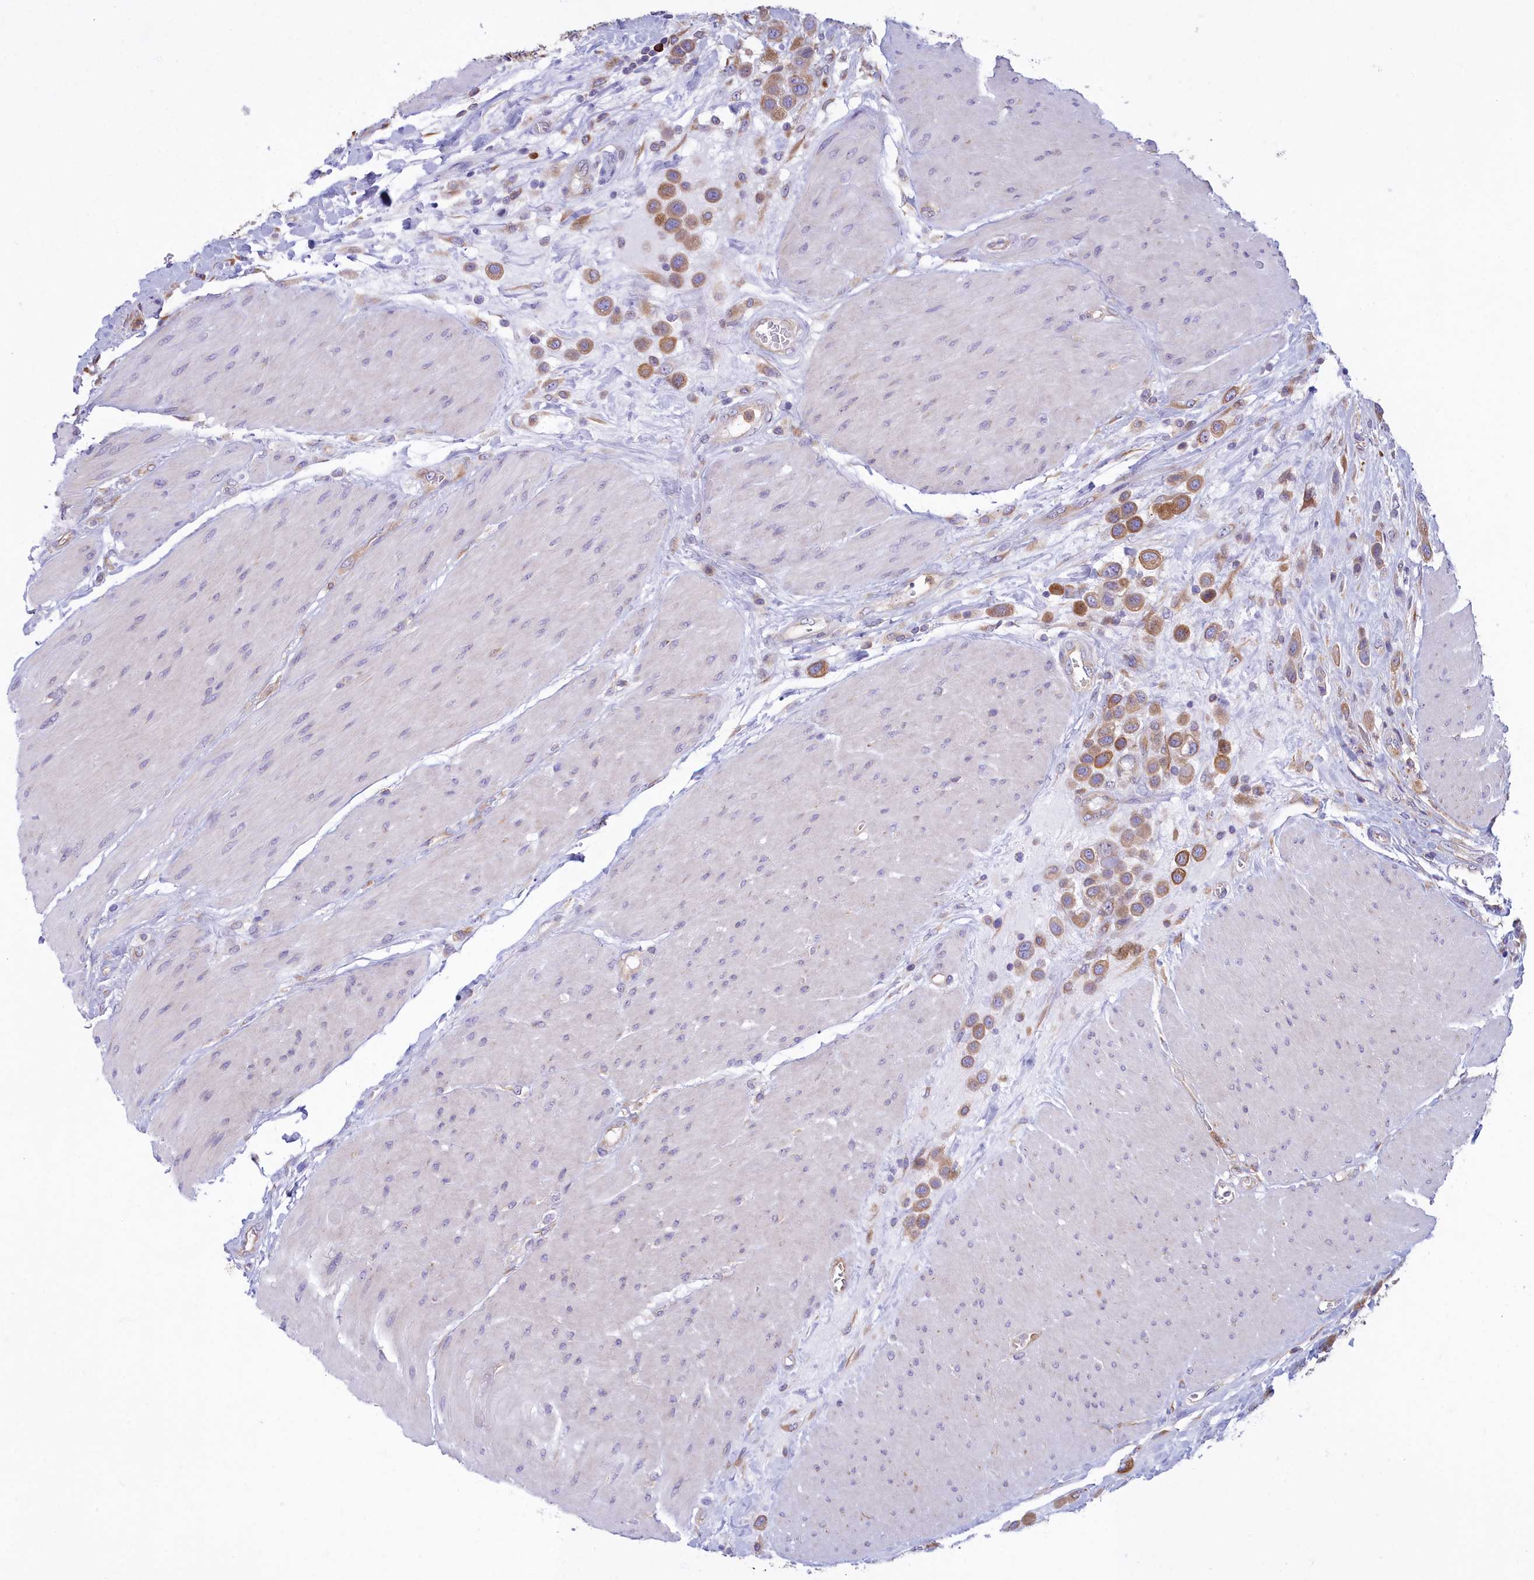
{"staining": {"intensity": "strong", "quantity": ">75%", "location": "cytoplasmic/membranous"}, "tissue": "urothelial cancer", "cell_type": "Tumor cells", "image_type": "cancer", "snomed": [{"axis": "morphology", "description": "Urothelial carcinoma, High grade"}, {"axis": "topography", "description": "Urinary bladder"}], "caption": "Protein staining of high-grade urothelial carcinoma tissue exhibits strong cytoplasmic/membranous staining in about >75% of tumor cells.", "gene": "HM13", "patient": {"sex": "male", "age": 50}}